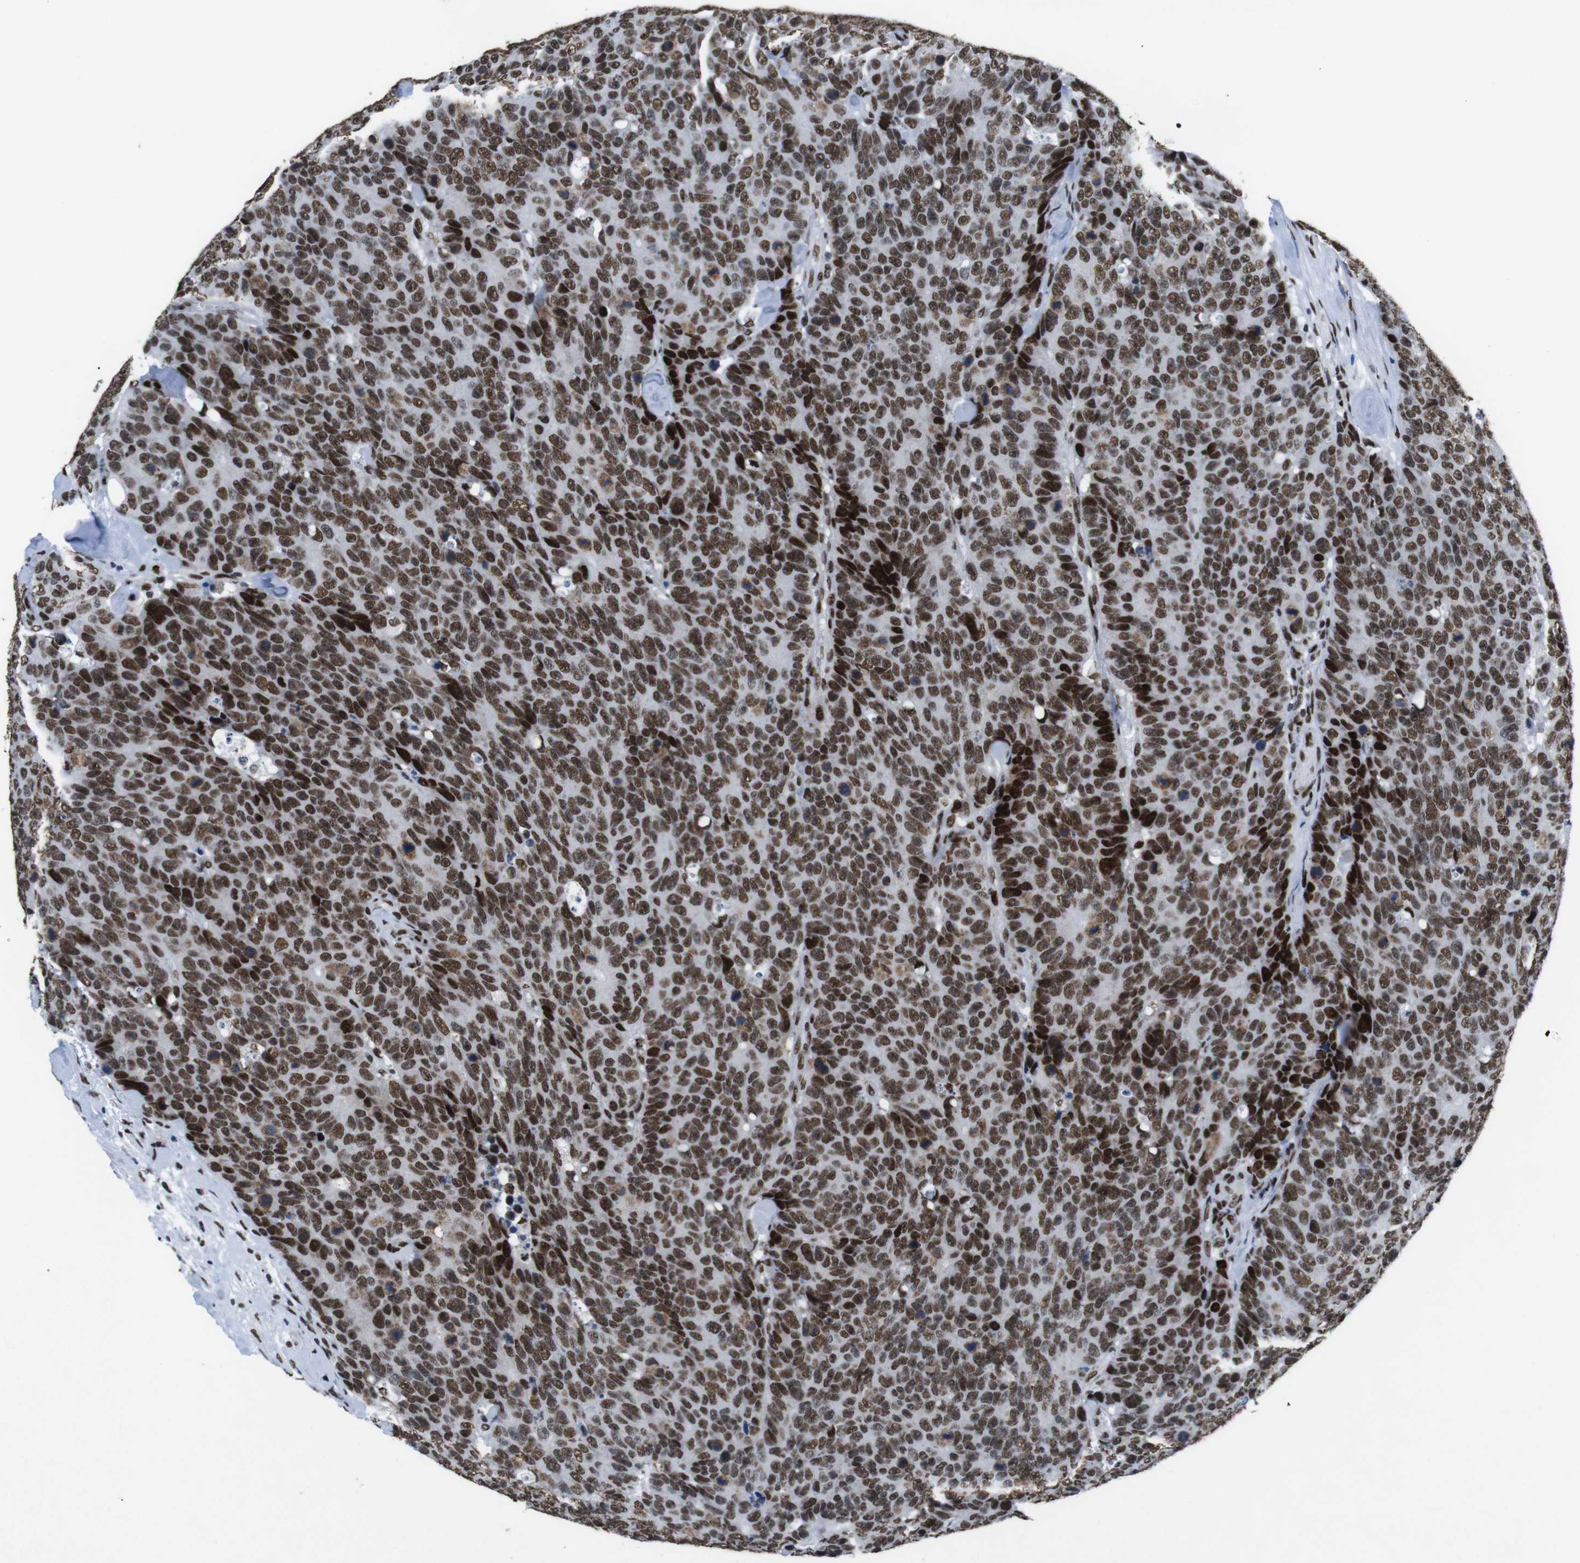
{"staining": {"intensity": "strong", "quantity": ">75%", "location": "nuclear"}, "tissue": "colorectal cancer", "cell_type": "Tumor cells", "image_type": "cancer", "snomed": [{"axis": "morphology", "description": "Adenocarcinoma, NOS"}, {"axis": "topography", "description": "Colon"}], "caption": "An immunohistochemistry (IHC) image of tumor tissue is shown. Protein staining in brown labels strong nuclear positivity in colorectal adenocarcinoma within tumor cells.", "gene": "CITED2", "patient": {"sex": "female", "age": 86}}